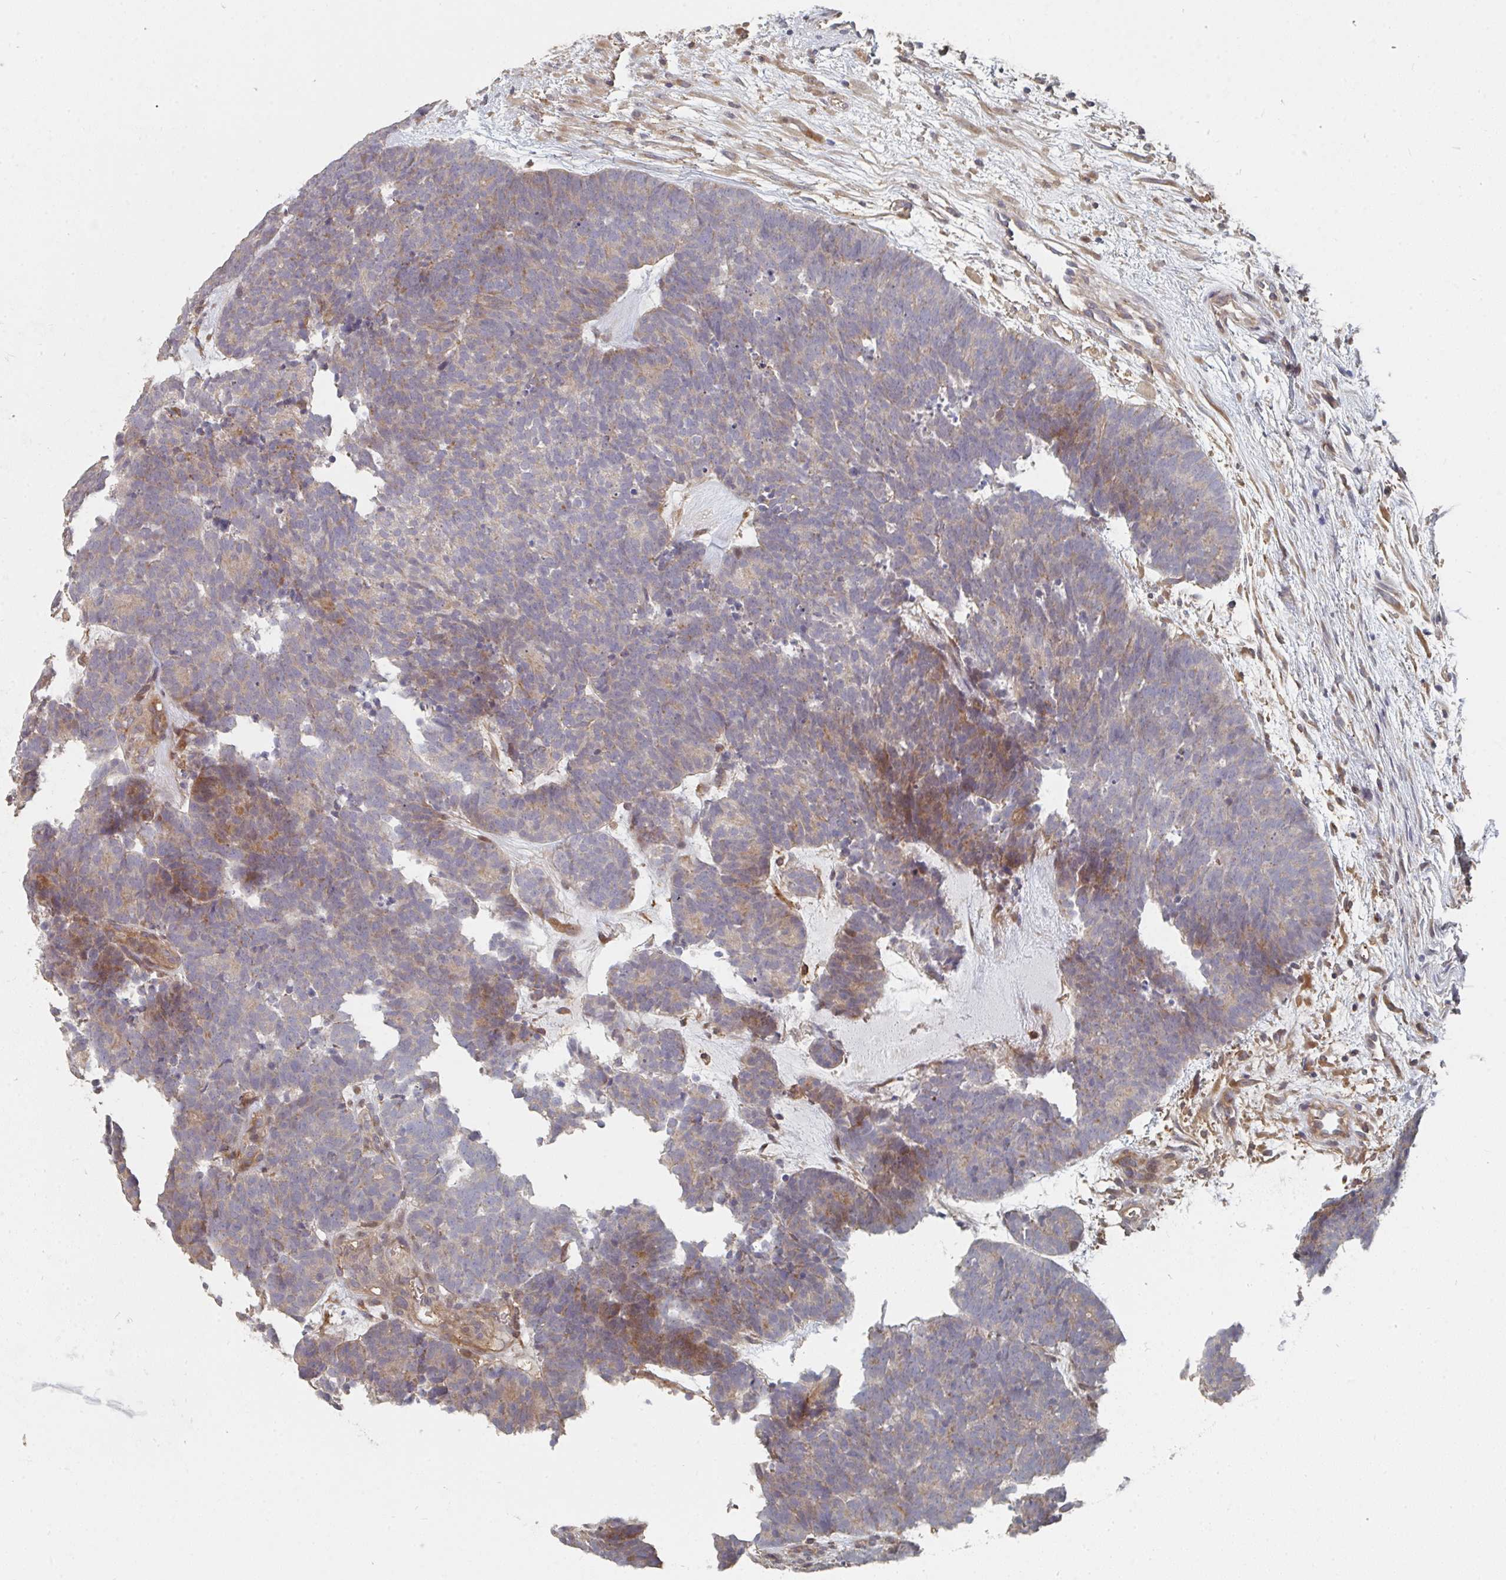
{"staining": {"intensity": "weak", "quantity": "25%-75%", "location": "cytoplasmic/membranous"}, "tissue": "head and neck cancer", "cell_type": "Tumor cells", "image_type": "cancer", "snomed": [{"axis": "morphology", "description": "Adenocarcinoma, NOS"}, {"axis": "topography", "description": "Head-Neck"}], "caption": "A brown stain highlights weak cytoplasmic/membranous expression of a protein in human head and neck cancer tumor cells. (brown staining indicates protein expression, while blue staining denotes nuclei).", "gene": "PTEN", "patient": {"sex": "female", "age": 81}}